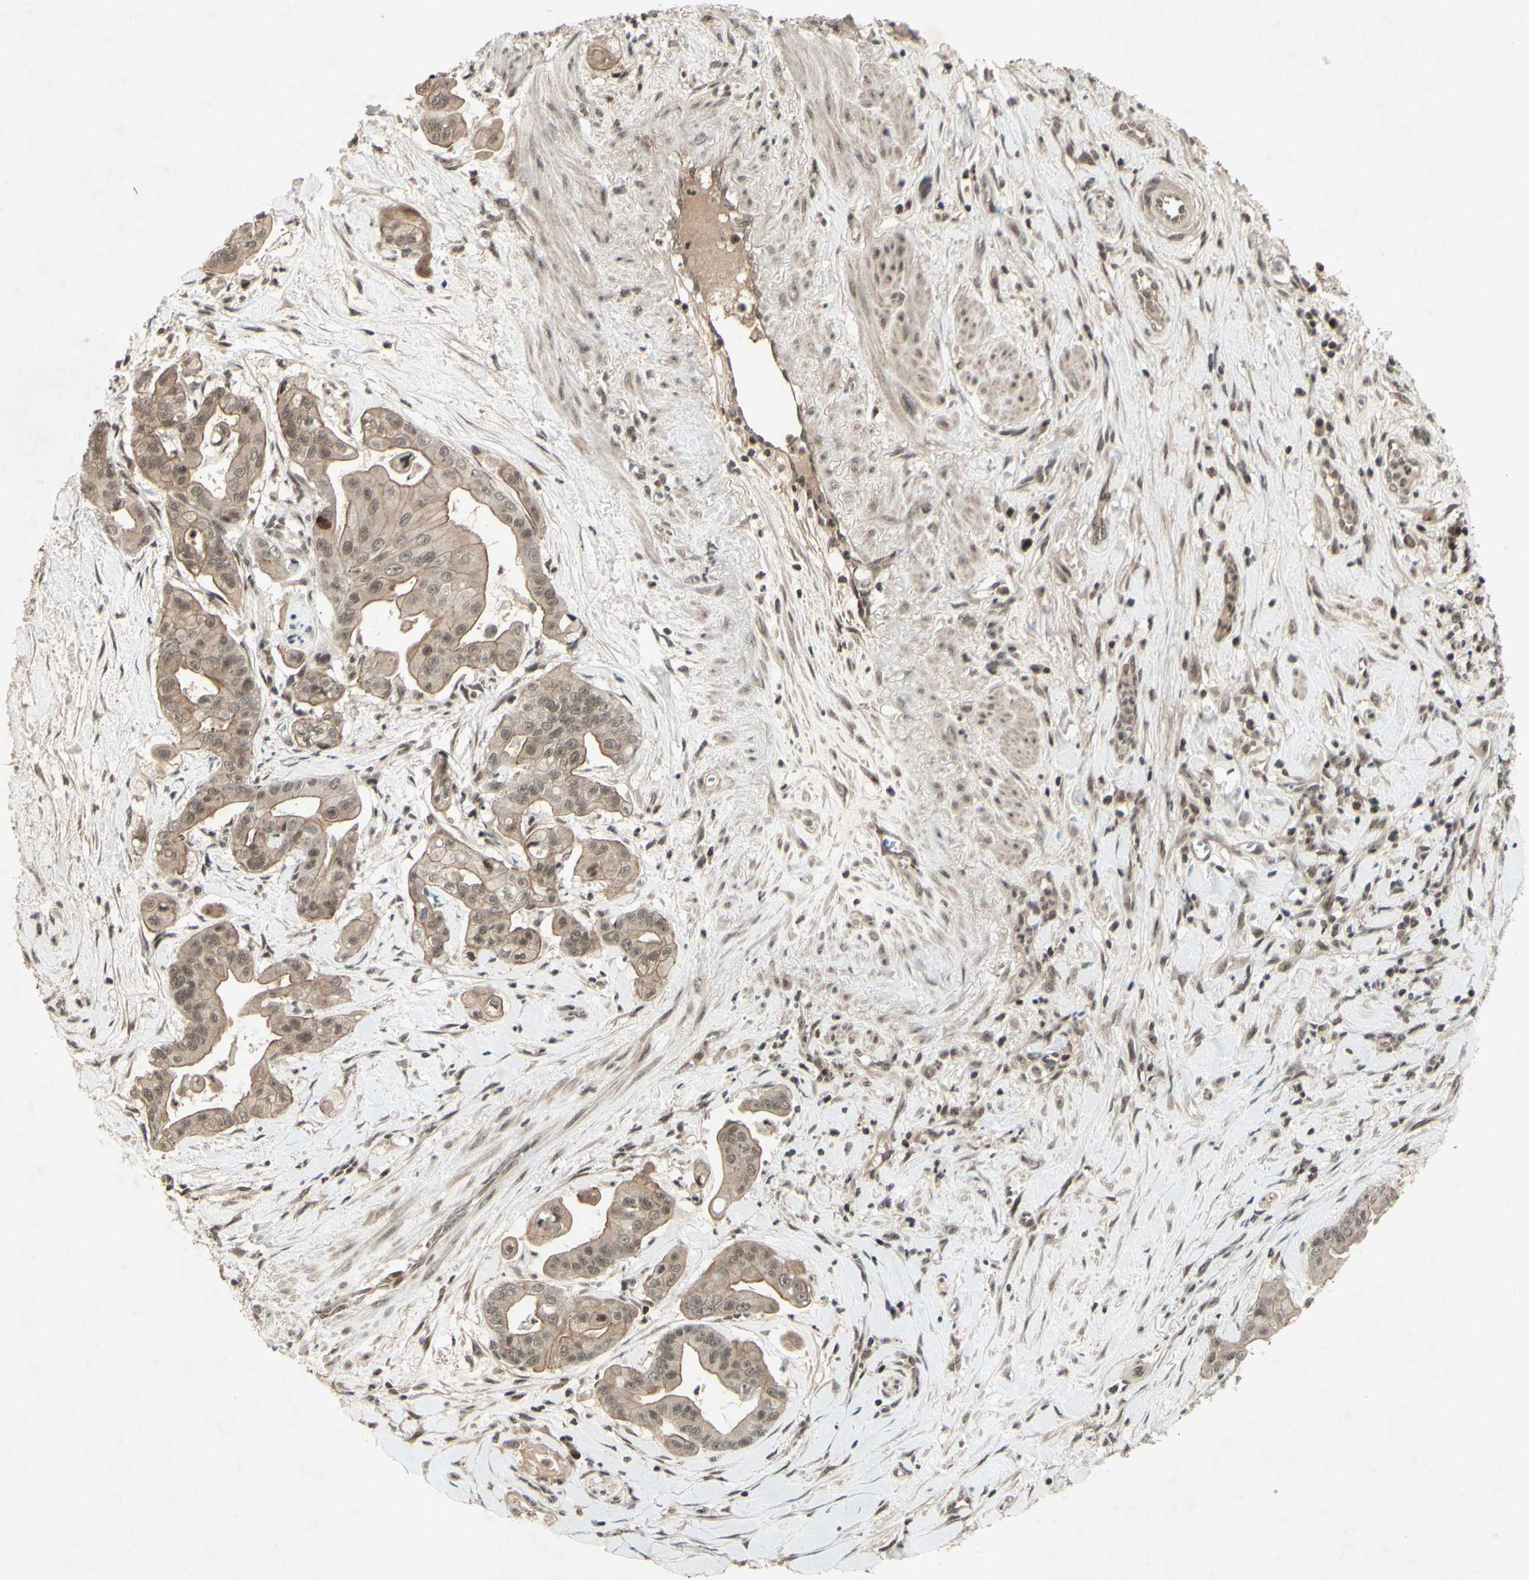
{"staining": {"intensity": "weak", "quantity": "25%-75%", "location": "cytoplasmic/membranous,nuclear"}, "tissue": "pancreatic cancer", "cell_type": "Tumor cells", "image_type": "cancer", "snomed": [{"axis": "morphology", "description": "Adenocarcinoma, NOS"}, {"axis": "topography", "description": "Pancreas"}], "caption": "Adenocarcinoma (pancreatic) stained with a brown dye demonstrates weak cytoplasmic/membranous and nuclear positive expression in approximately 25%-75% of tumor cells.", "gene": "SNW1", "patient": {"sex": "female", "age": 75}}